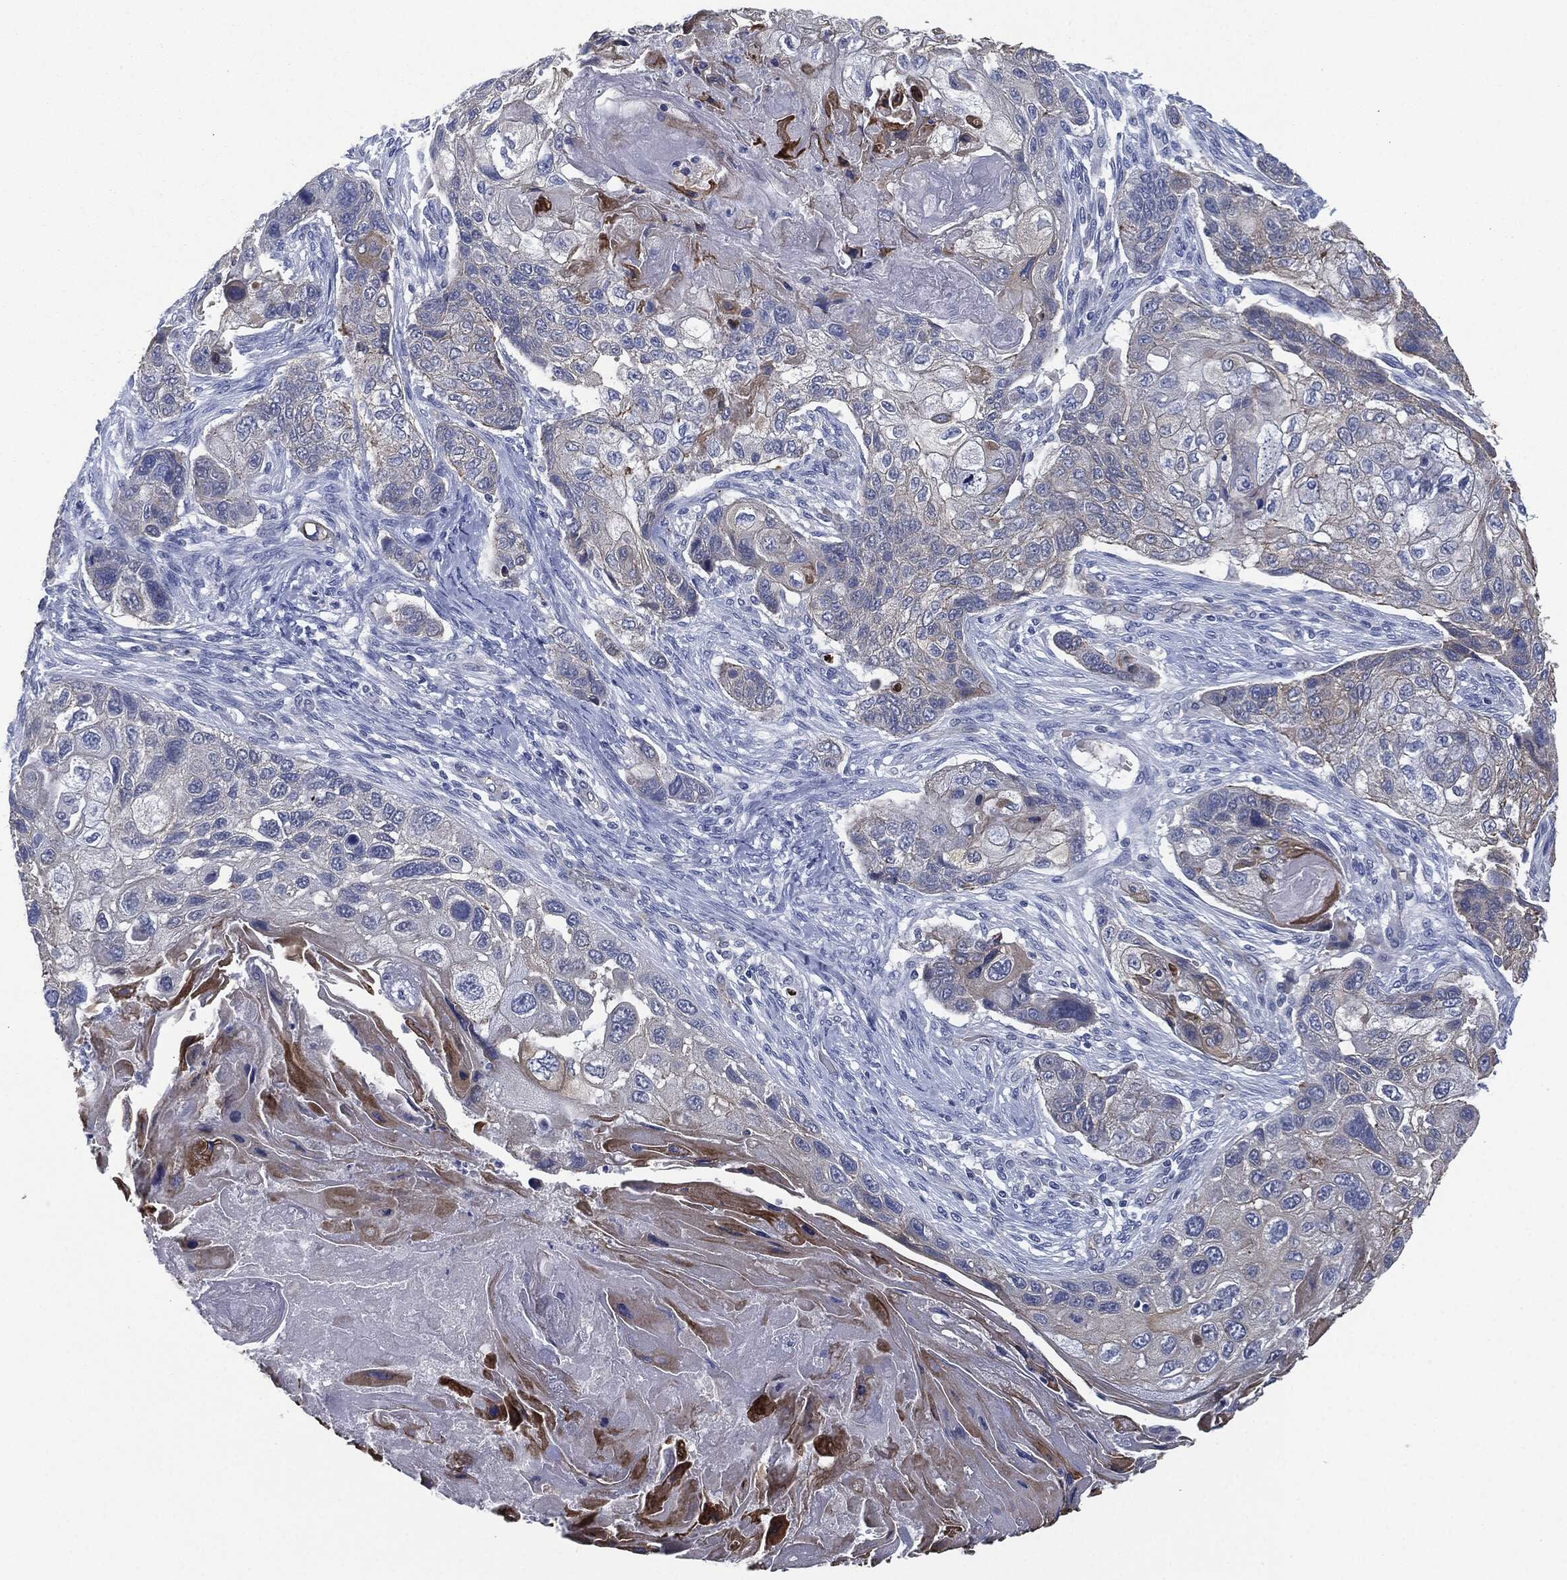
{"staining": {"intensity": "moderate", "quantity": "<25%", "location": "cytoplasmic/membranous"}, "tissue": "lung cancer", "cell_type": "Tumor cells", "image_type": "cancer", "snomed": [{"axis": "morphology", "description": "Normal tissue, NOS"}, {"axis": "morphology", "description": "Squamous cell carcinoma, NOS"}, {"axis": "topography", "description": "Bronchus"}, {"axis": "topography", "description": "Lung"}], "caption": "The histopathology image reveals staining of lung squamous cell carcinoma, revealing moderate cytoplasmic/membranous protein staining (brown color) within tumor cells.", "gene": "SHROOM2", "patient": {"sex": "male", "age": 69}}